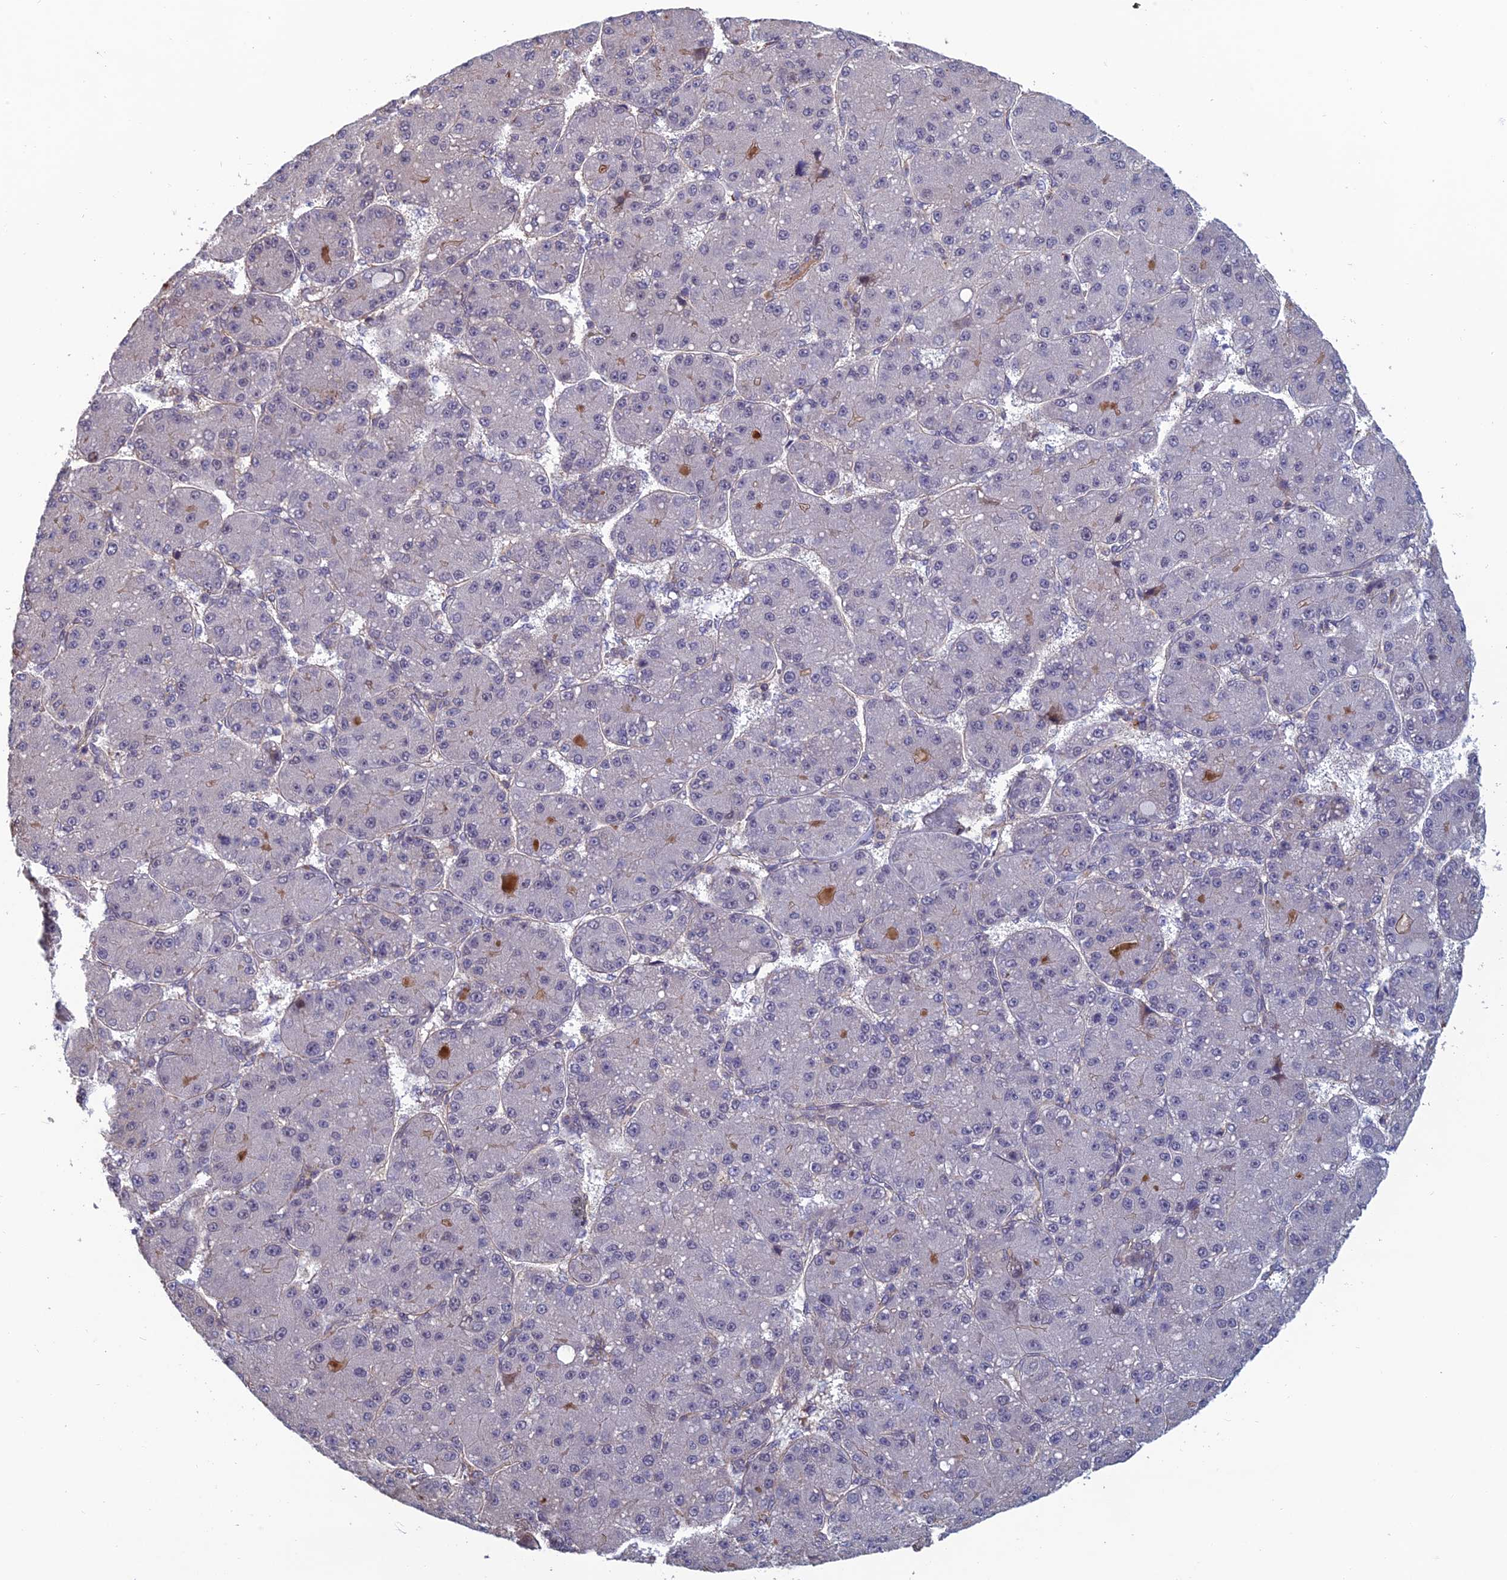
{"staining": {"intensity": "negative", "quantity": "none", "location": "none"}, "tissue": "liver cancer", "cell_type": "Tumor cells", "image_type": "cancer", "snomed": [{"axis": "morphology", "description": "Carcinoma, Hepatocellular, NOS"}, {"axis": "topography", "description": "Liver"}], "caption": "A high-resolution image shows immunohistochemistry staining of hepatocellular carcinoma (liver), which shows no significant positivity in tumor cells.", "gene": "CCDC183", "patient": {"sex": "male", "age": 67}}